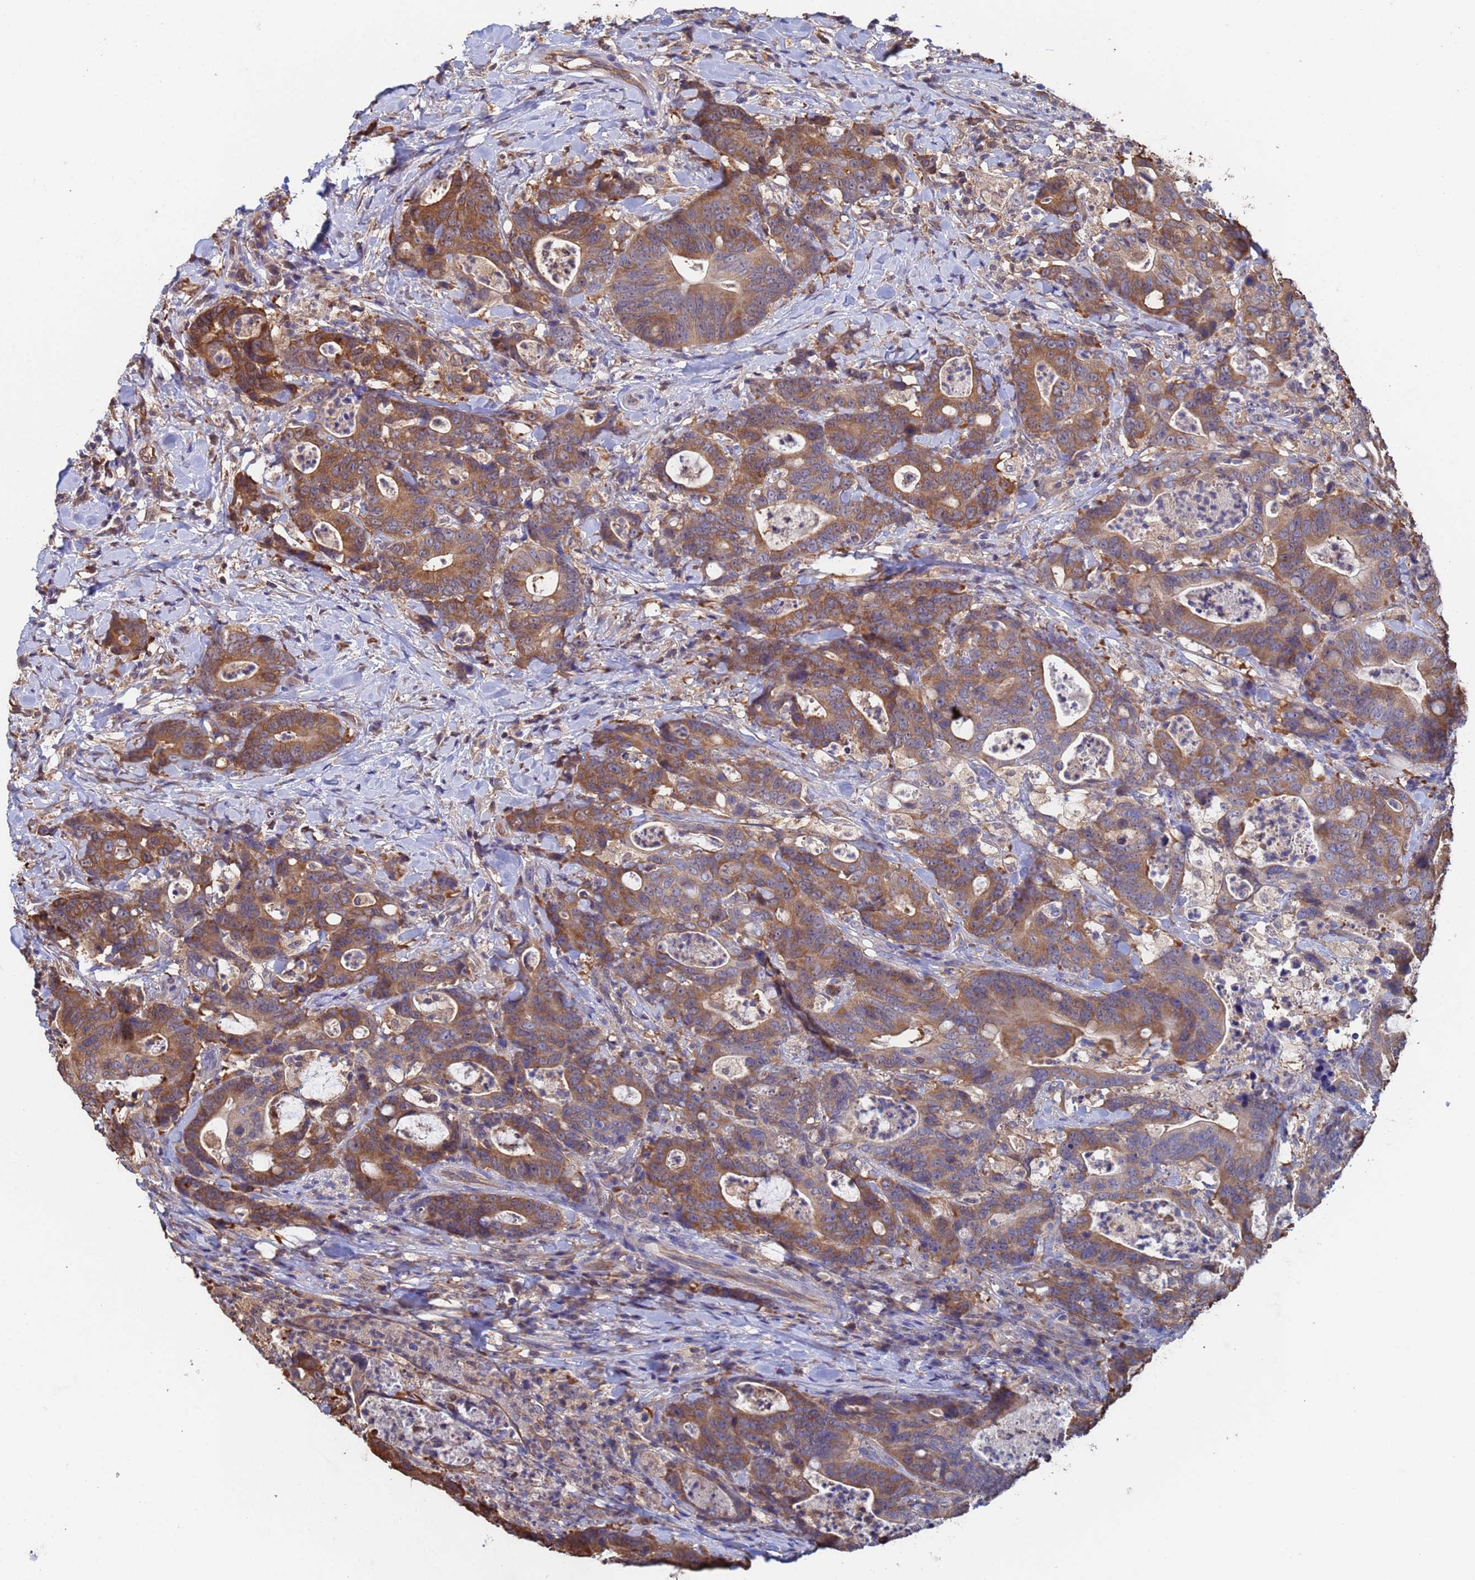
{"staining": {"intensity": "moderate", "quantity": ">75%", "location": "cytoplasmic/membranous"}, "tissue": "colorectal cancer", "cell_type": "Tumor cells", "image_type": "cancer", "snomed": [{"axis": "morphology", "description": "Adenocarcinoma, NOS"}, {"axis": "topography", "description": "Colon"}], "caption": "A micrograph showing moderate cytoplasmic/membranous expression in about >75% of tumor cells in colorectal cancer (adenocarcinoma), as visualized by brown immunohistochemical staining.", "gene": "FAM25A", "patient": {"sex": "female", "age": 82}}